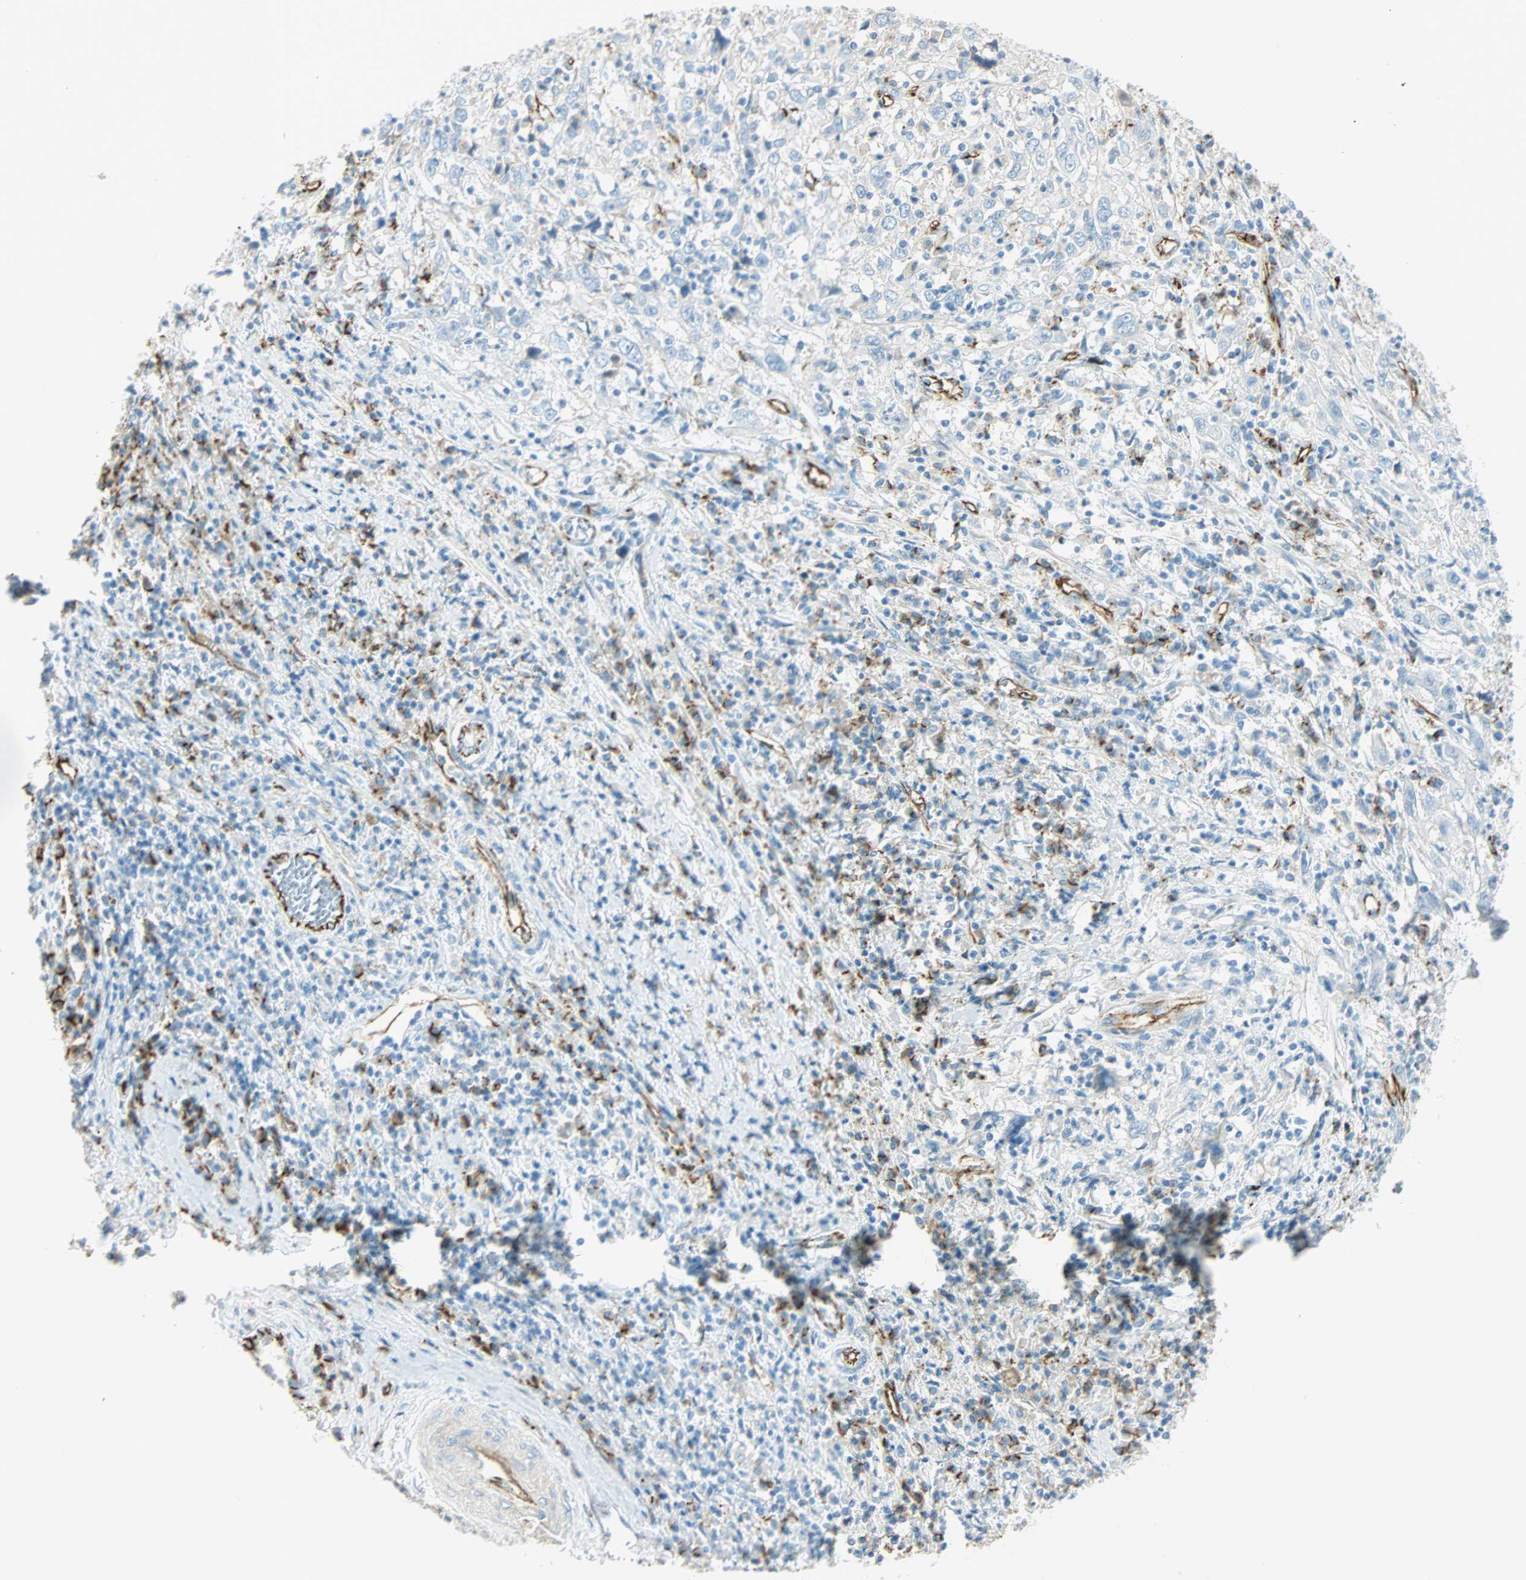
{"staining": {"intensity": "weak", "quantity": "25%-75%", "location": "cytoplasmic/membranous"}, "tissue": "cervical cancer", "cell_type": "Tumor cells", "image_type": "cancer", "snomed": [{"axis": "morphology", "description": "Squamous cell carcinoma, NOS"}, {"axis": "topography", "description": "Cervix"}], "caption": "There is low levels of weak cytoplasmic/membranous expression in tumor cells of cervical cancer (squamous cell carcinoma), as demonstrated by immunohistochemical staining (brown color).", "gene": "VPS9D1", "patient": {"sex": "female", "age": 46}}